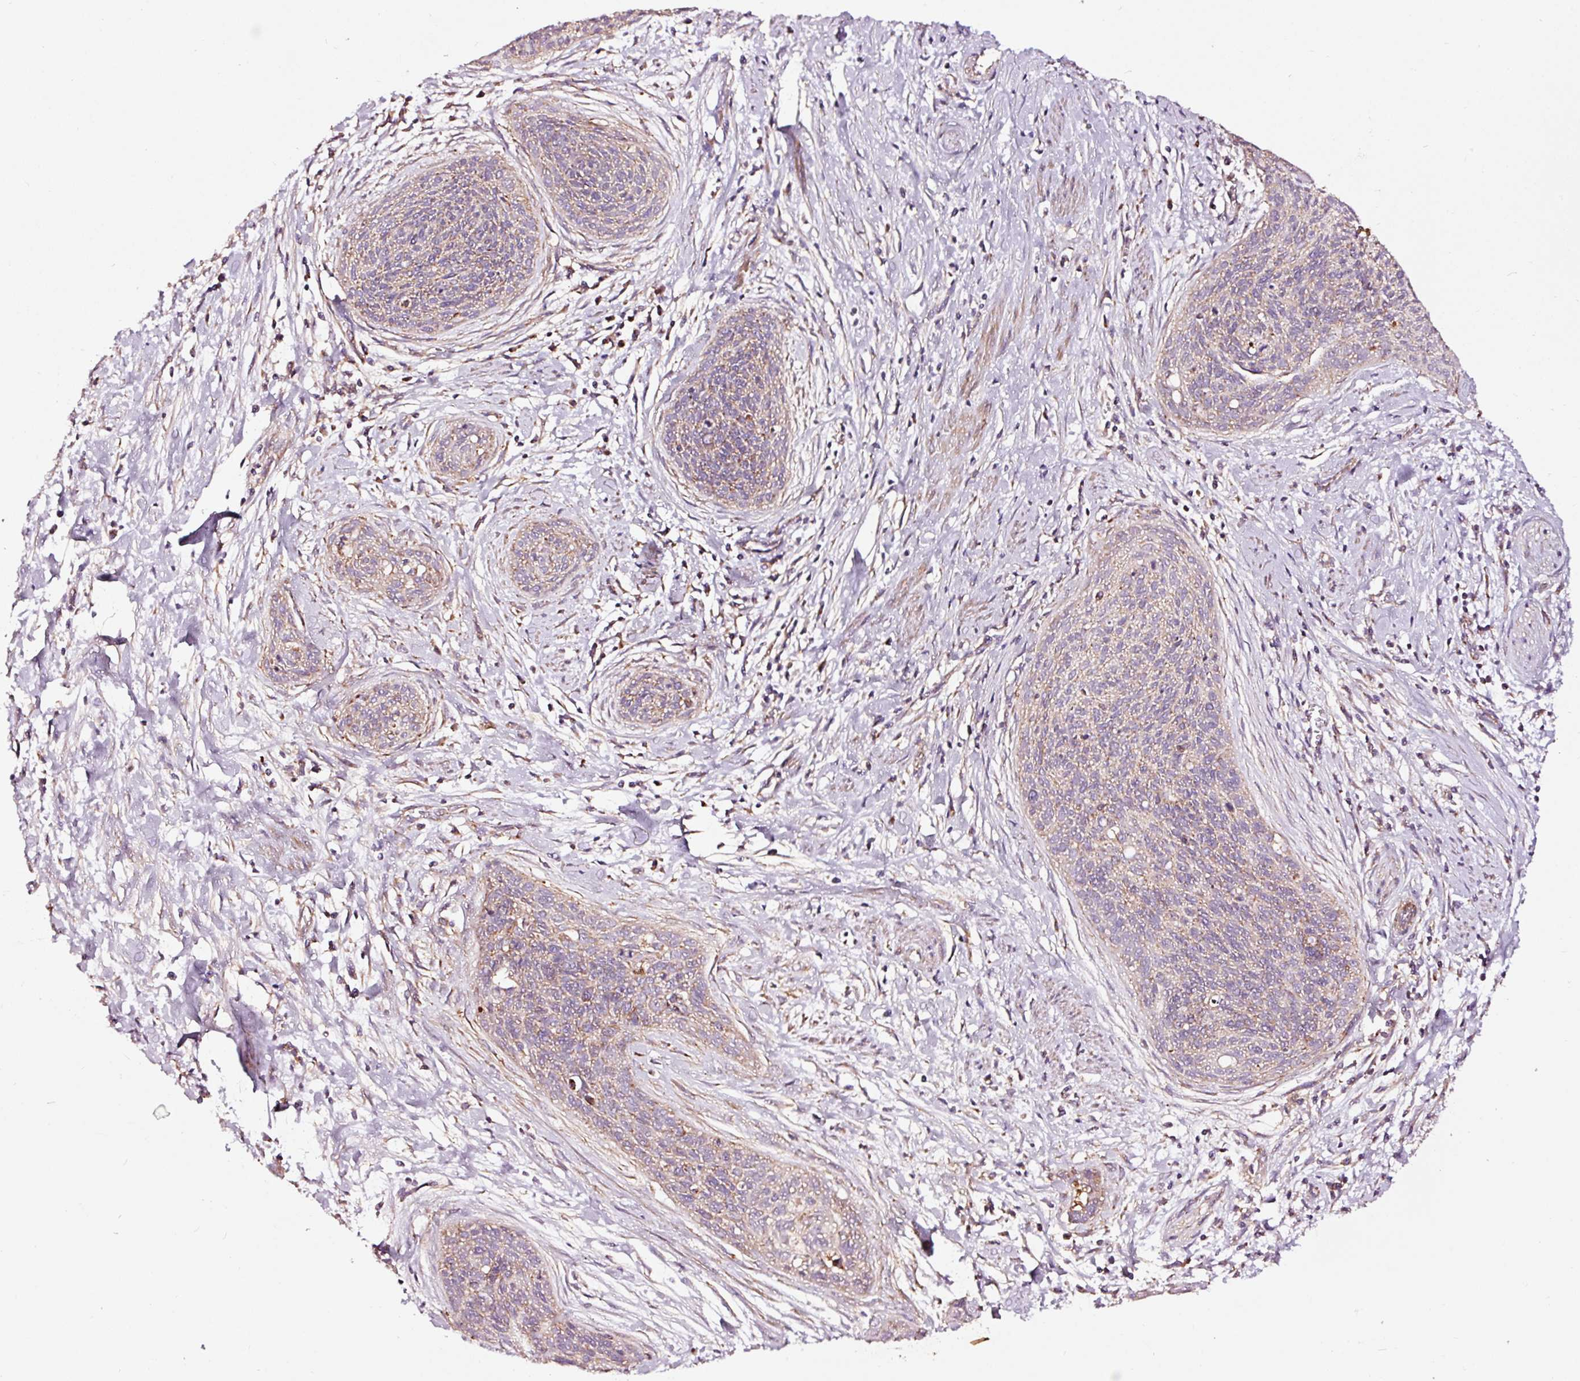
{"staining": {"intensity": "moderate", "quantity": "<25%", "location": "cytoplasmic/membranous"}, "tissue": "cervical cancer", "cell_type": "Tumor cells", "image_type": "cancer", "snomed": [{"axis": "morphology", "description": "Squamous cell carcinoma, NOS"}, {"axis": "topography", "description": "Cervix"}], "caption": "Moderate cytoplasmic/membranous protein expression is identified in about <25% of tumor cells in squamous cell carcinoma (cervical). (DAB (3,3'-diaminobenzidine) IHC, brown staining for protein, blue staining for nuclei).", "gene": "TPM1", "patient": {"sex": "female", "age": 55}}